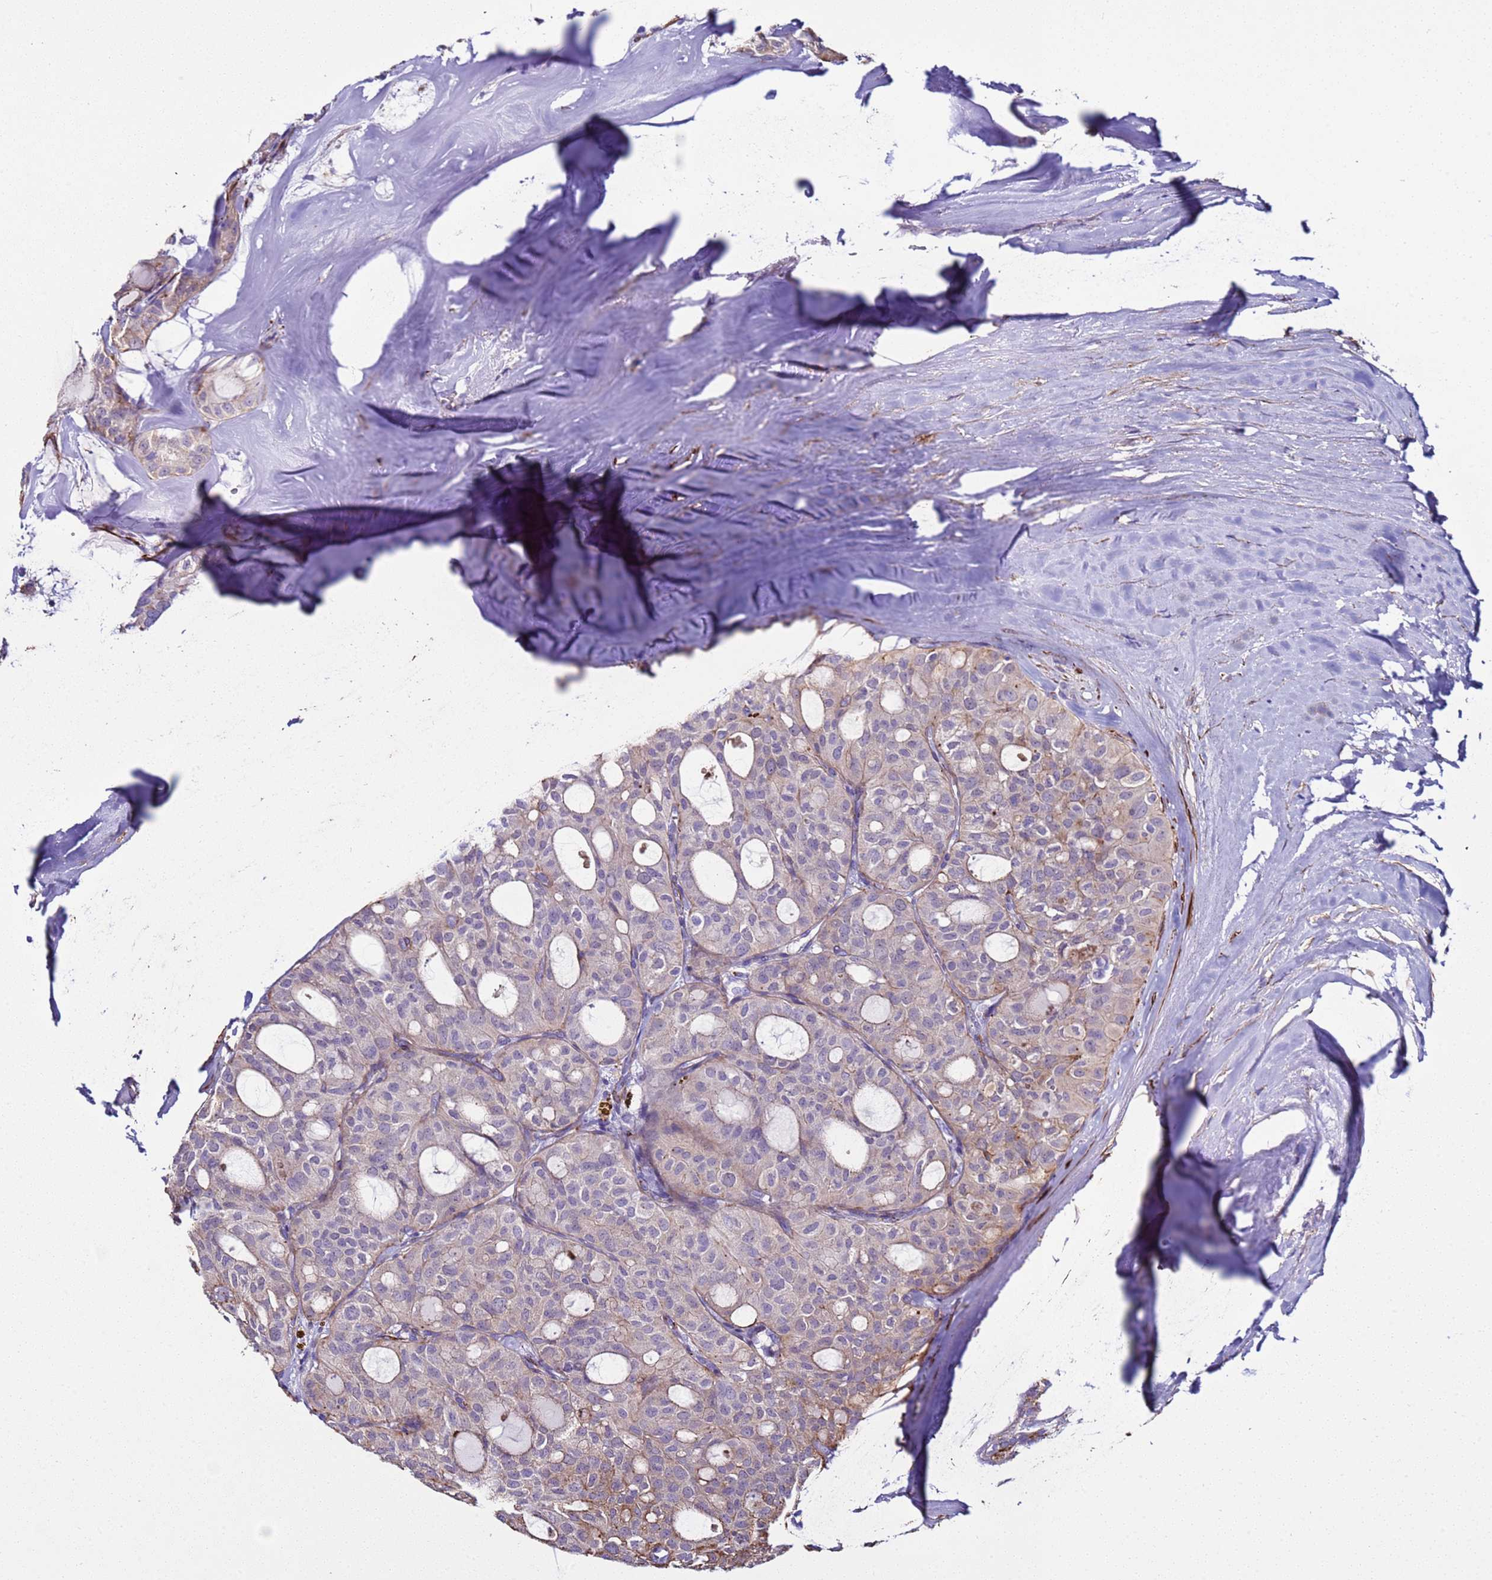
{"staining": {"intensity": "negative", "quantity": "none", "location": "none"}, "tissue": "thyroid cancer", "cell_type": "Tumor cells", "image_type": "cancer", "snomed": [{"axis": "morphology", "description": "Follicular adenoma carcinoma, NOS"}, {"axis": "topography", "description": "Thyroid gland"}], "caption": "Thyroid cancer (follicular adenoma carcinoma) was stained to show a protein in brown. There is no significant positivity in tumor cells. (Stains: DAB IHC with hematoxylin counter stain, Microscopy: brightfield microscopy at high magnification).", "gene": "RABL2B", "patient": {"sex": "male", "age": 75}}